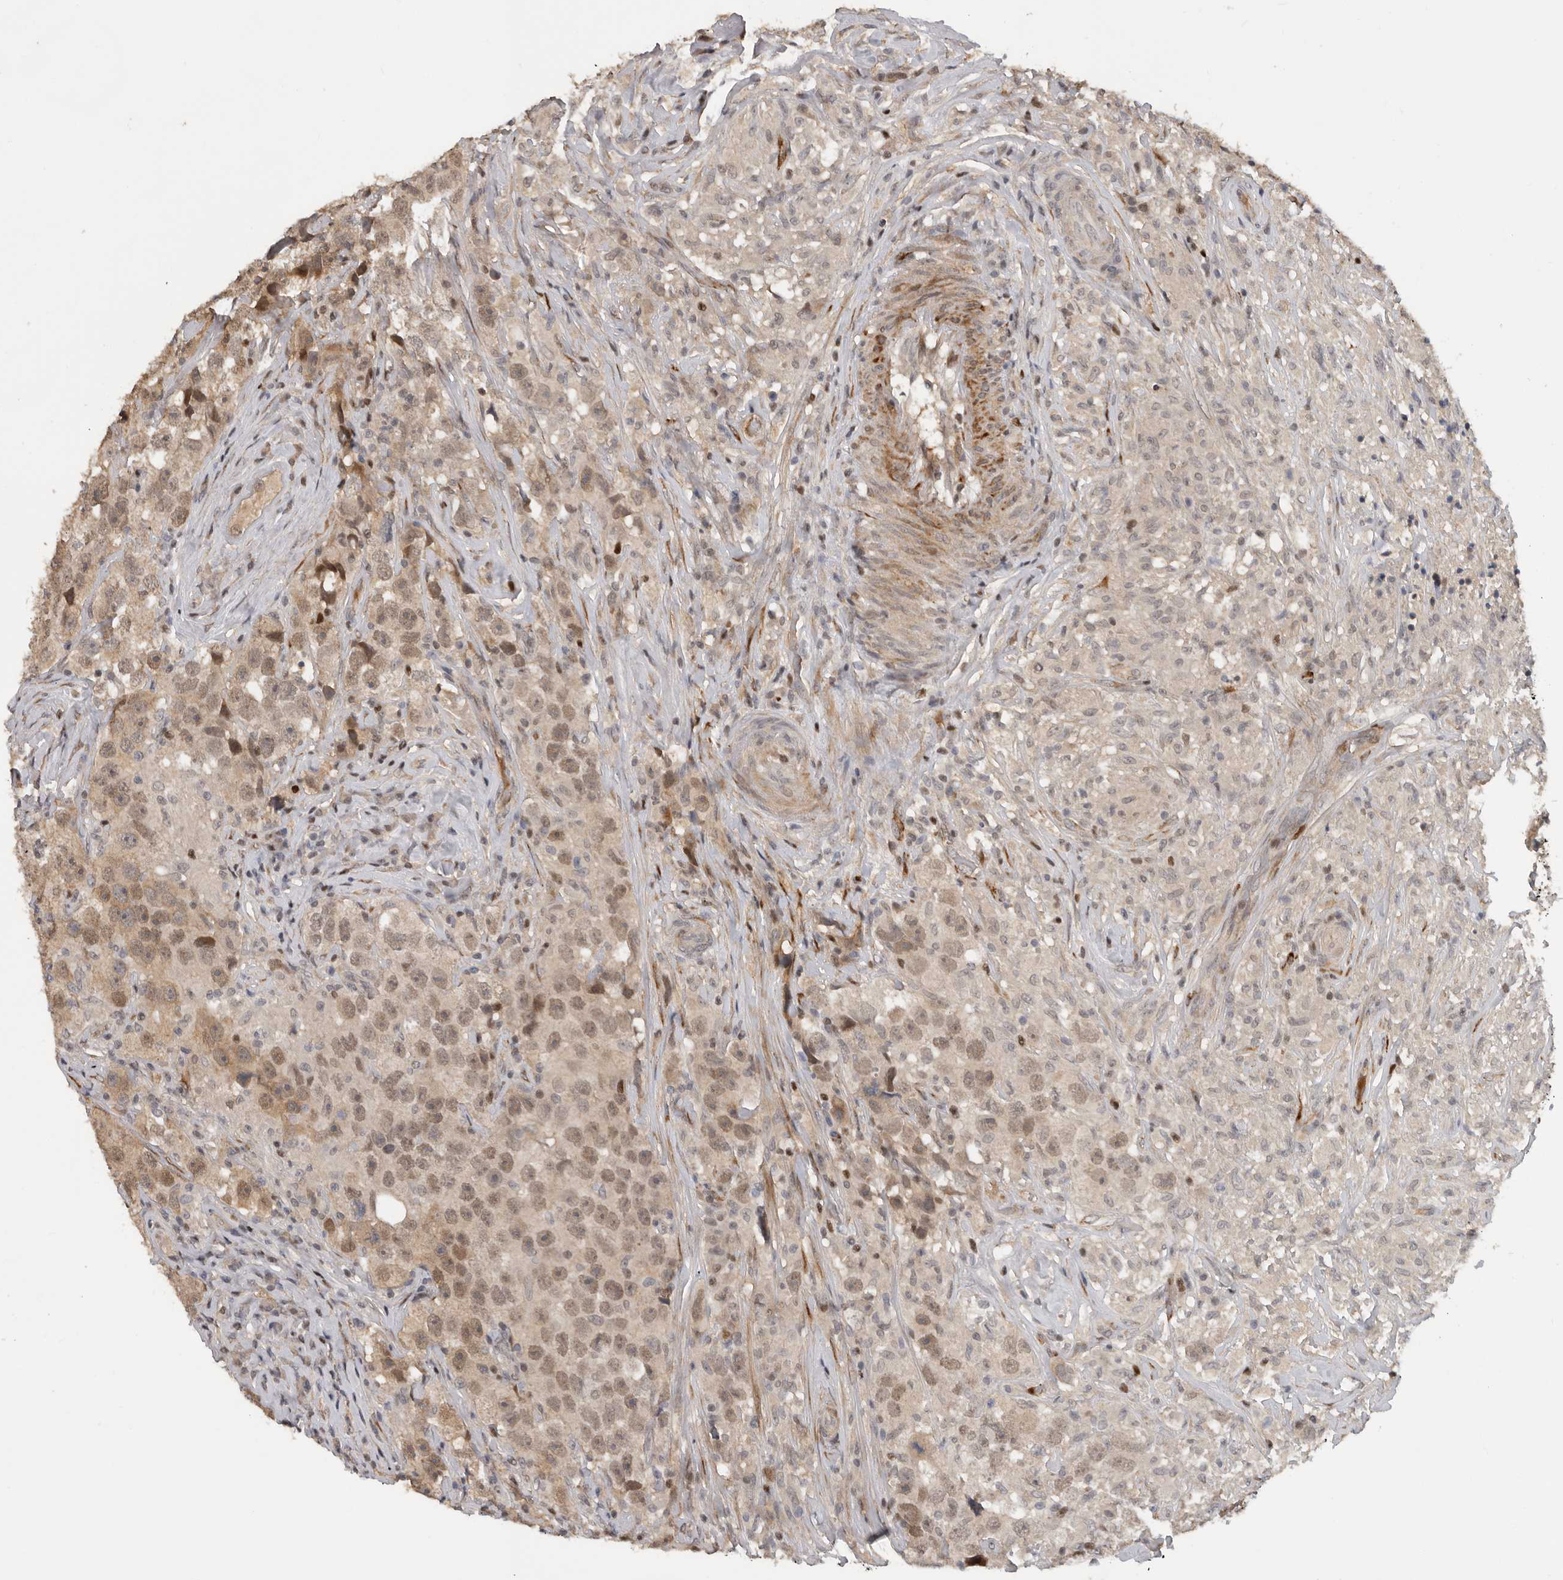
{"staining": {"intensity": "moderate", "quantity": ">75%", "location": "cytoplasmic/membranous,nuclear"}, "tissue": "testis cancer", "cell_type": "Tumor cells", "image_type": "cancer", "snomed": [{"axis": "morphology", "description": "Seminoma, NOS"}, {"axis": "topography", "description": "Testis"}], "caption": "Protein staining of testis cancer (seminoma) tissue reveals moderate cytoplasmic/membranous and nuclear expression in approximately >75% of tumor cells.", "gene": "HENMT1", "patient": {"sex": "male", "age": 49}}